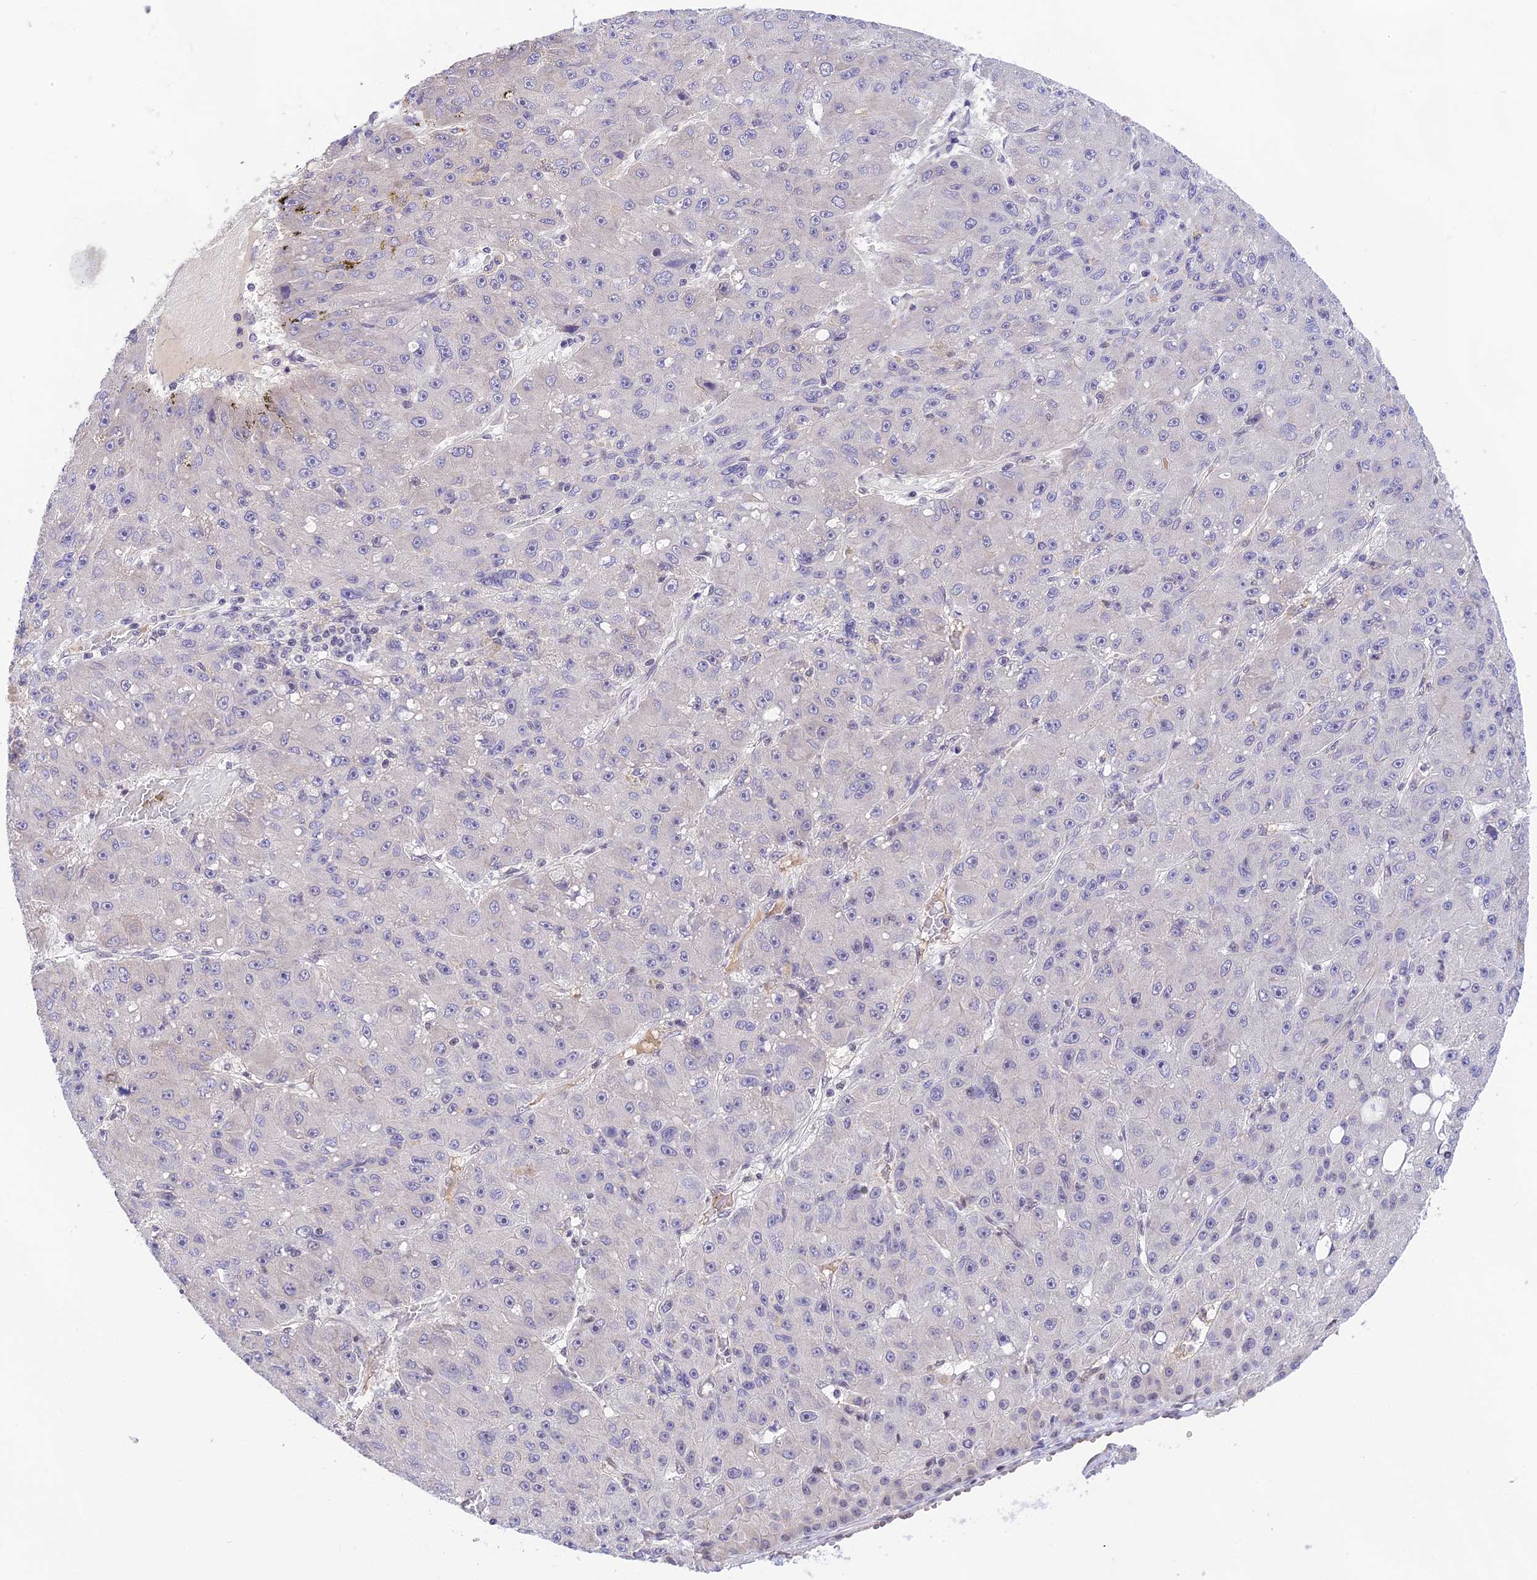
{"staining": {"intensity": "negative", "quantity": "none", "location": "none"}, "tissue": "liver cancer", "cell_type": "Tumor cells", "image_type": "cancer", "snomed": [{"axis": "morphology", "description": "Carcinoma, Hepatocellular, NOS"}, {"axis": "topography", "description": "Liver"}], "caption": "The histopathology image displays no staining of tumor cells in hepatocellular carcinoma (liver).", "gene": "THAP11", "patient": {"sex": "male", "age": 67}}